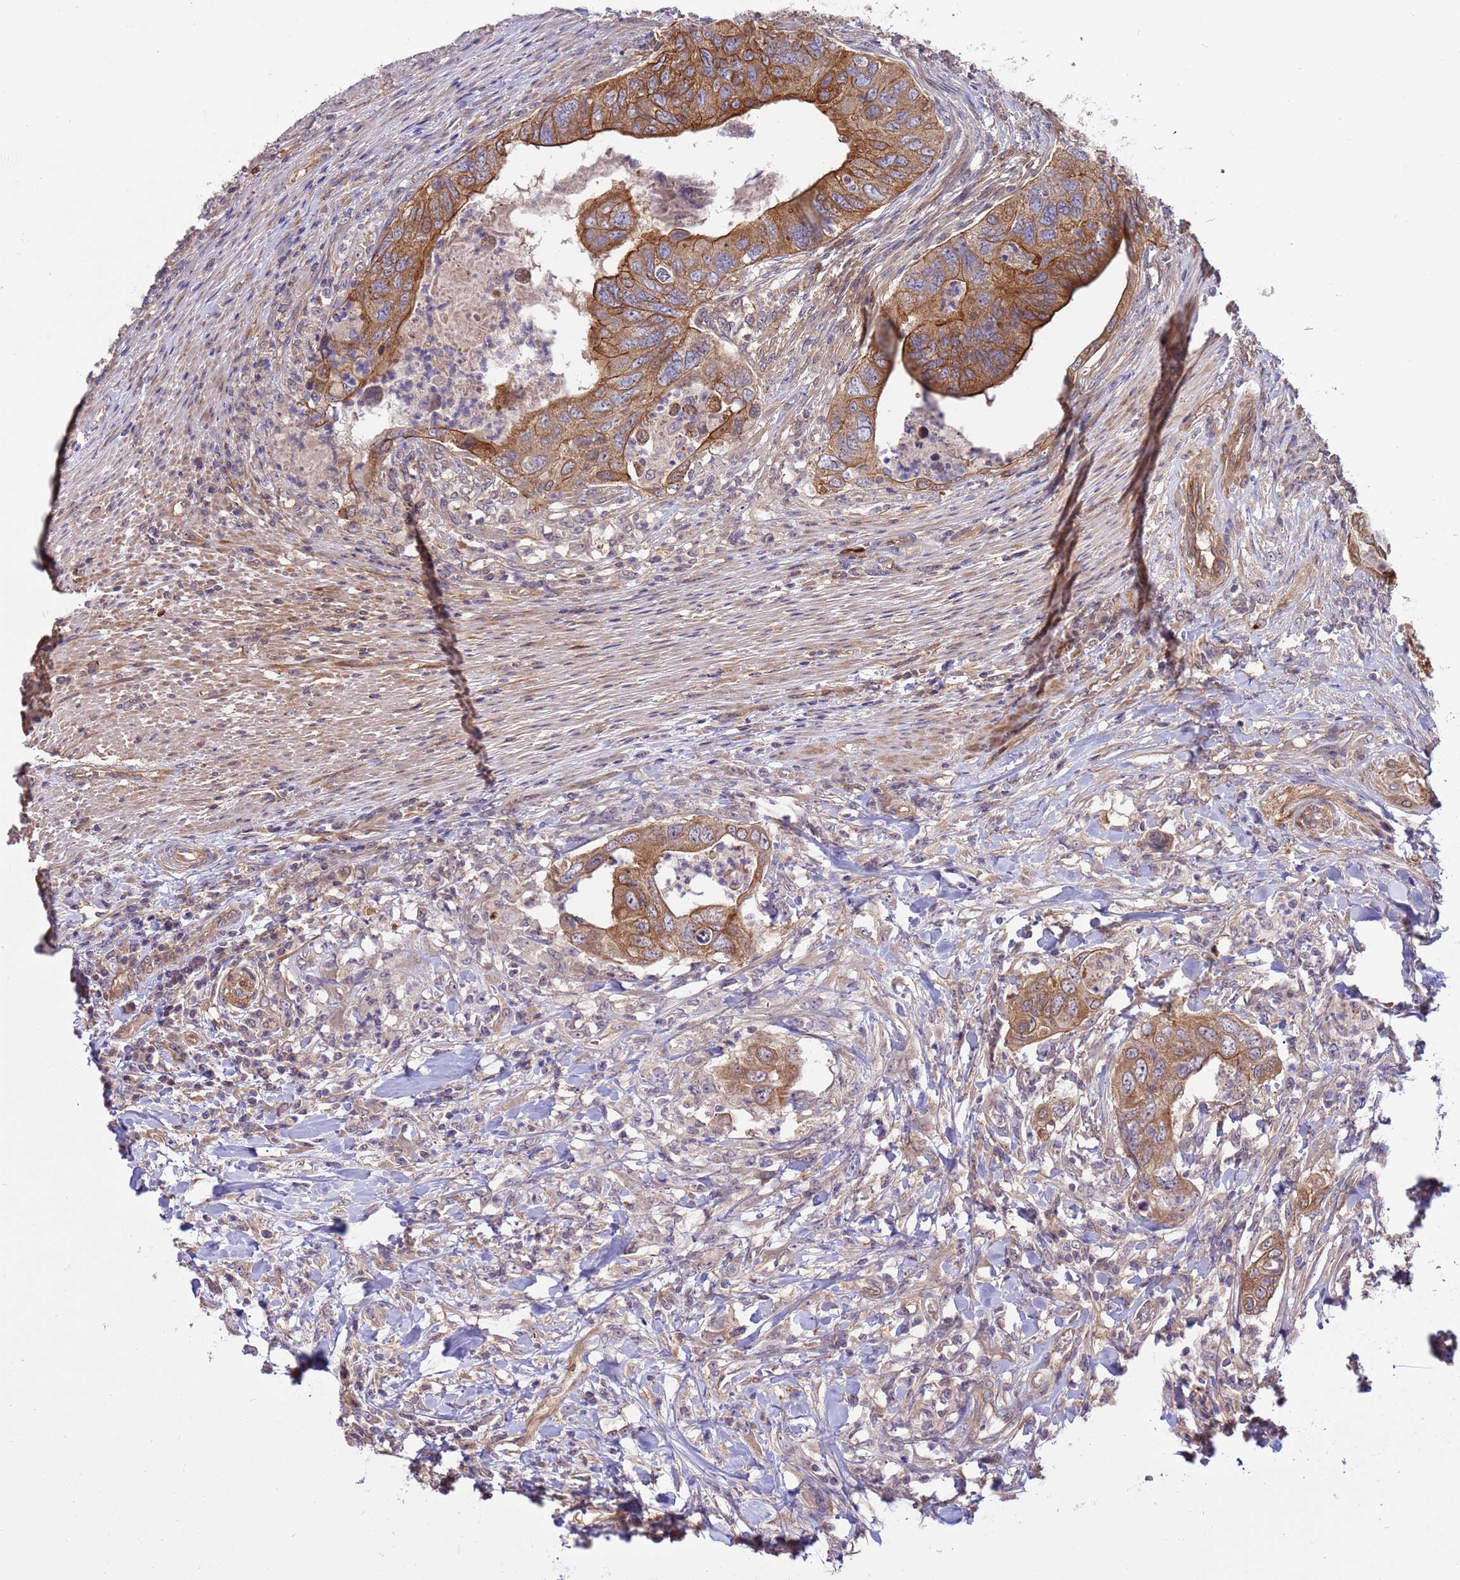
{"staining": {"intensity": "strong", "quantity": ">75%", "location": "cytoplasmic/membranous"}, "tissue": "colorectal cancer", "cell_type": "Tumor cells", "image_type": "cancer", "snomed": [{"axis": "morphology", "description": "Adenocarcinoma, NOS"}, {"axis": "topography", "description": "Rectum"}], "caption": "Immunohistochemical staining of human colorectal adenocarcinoma demonstrates high levels of strong cytoplasmic/membranous protein staining in about >75% of tumor cells.", "gene": "SMCO3", "patient": {"sex": "male", "age": 63}}